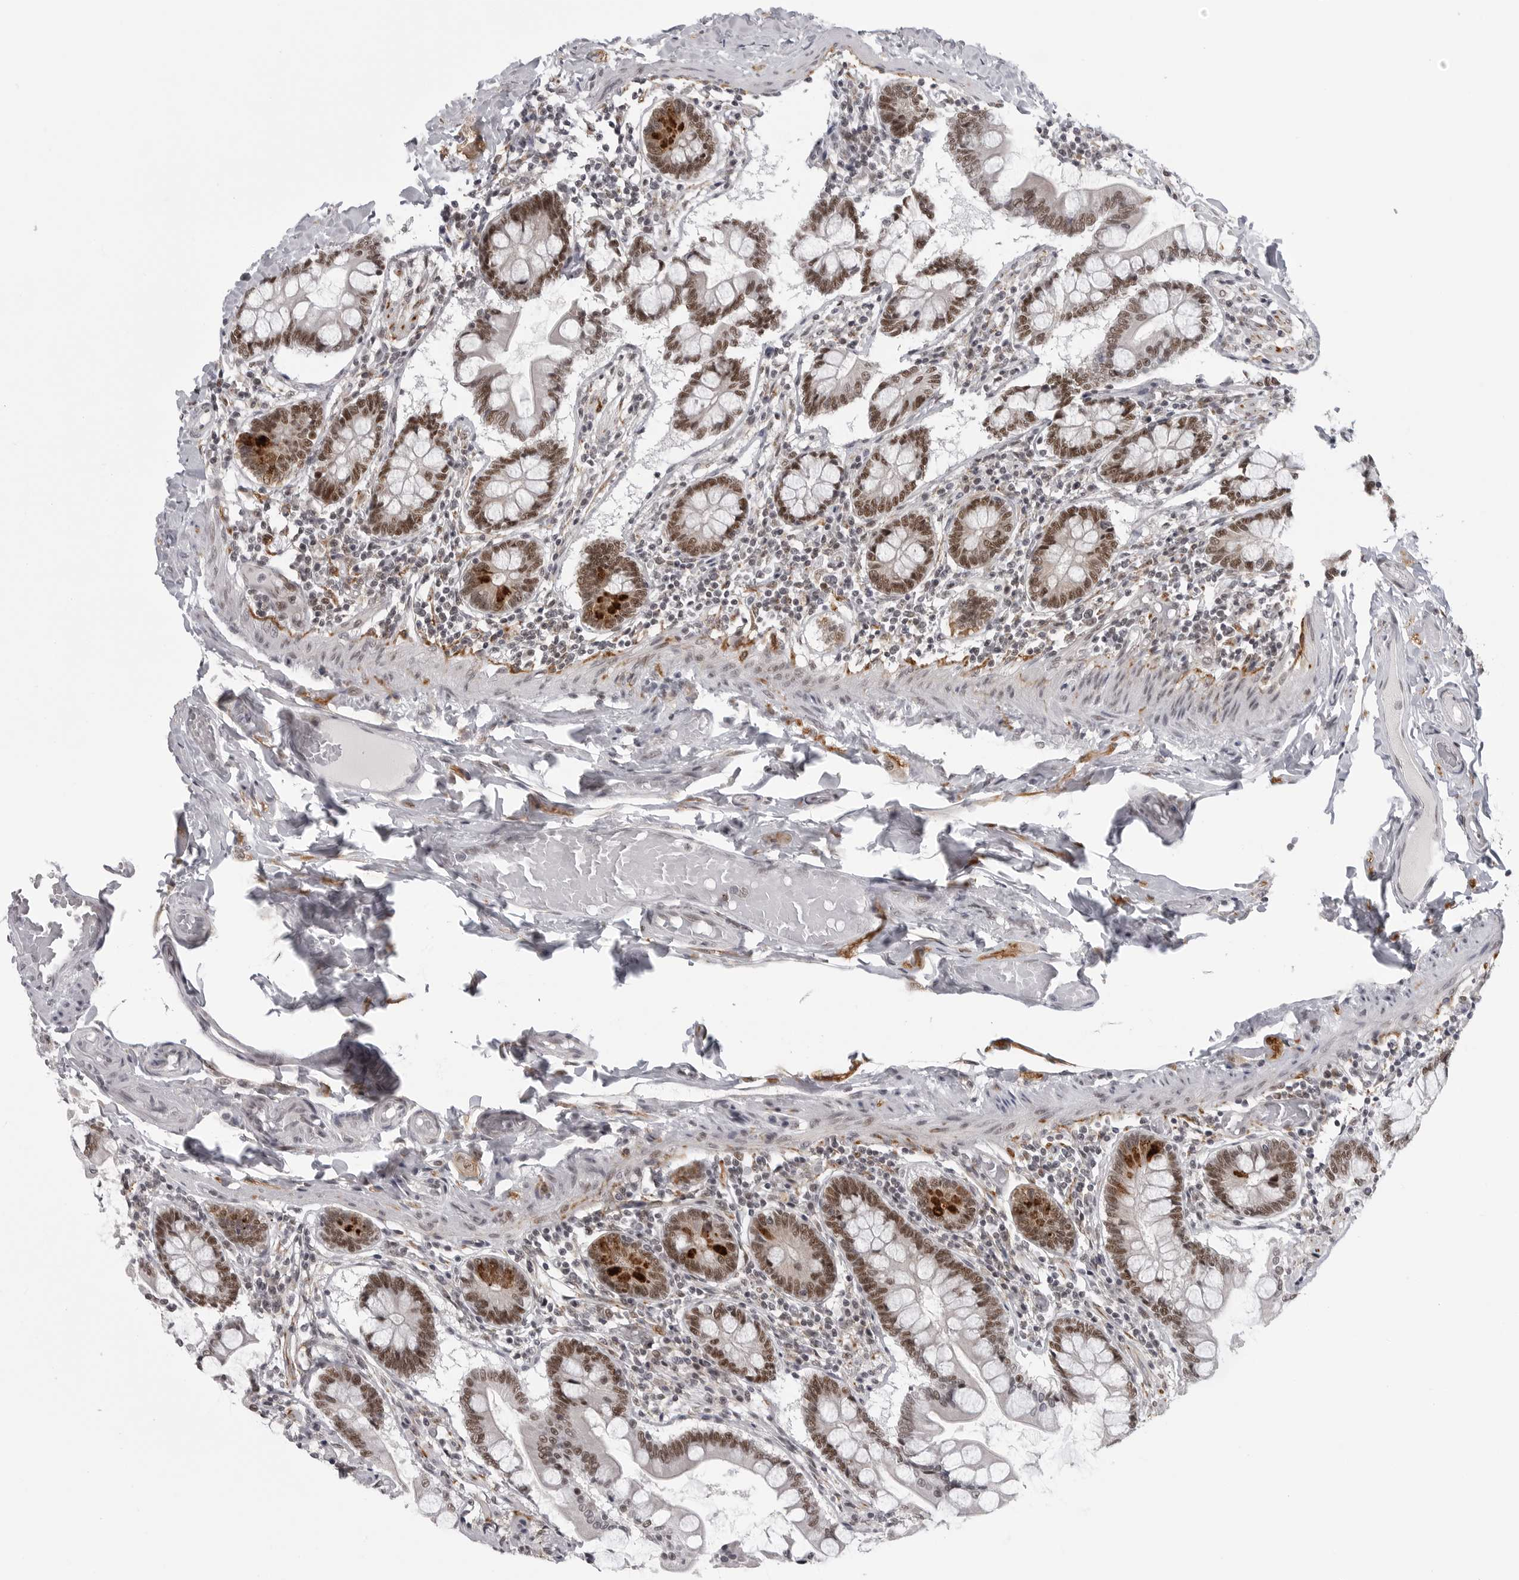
{"staining": {"intensity": "moderate", "quantity": ">75%", "location": "nuclear"}, "tissue": "small intestine", "cell_type": "Glandular cells", "image_type": "normal", "snomed": [{"axis": "morphology", "description": "Normal tissue, NOS"}, {"axis": "topography", "description": "Small intestine"}], "caption": "The image demonstrates immunohistochemical staining of unremarkable small intestine. There is moderate nuclear positivity is identified in about >75% of glandular cells. (brown staining indicates protein expression, while blue staining denotes nuclei).", "gene": "PRDM10", "patient": {"sex": "male", "age": 41}}